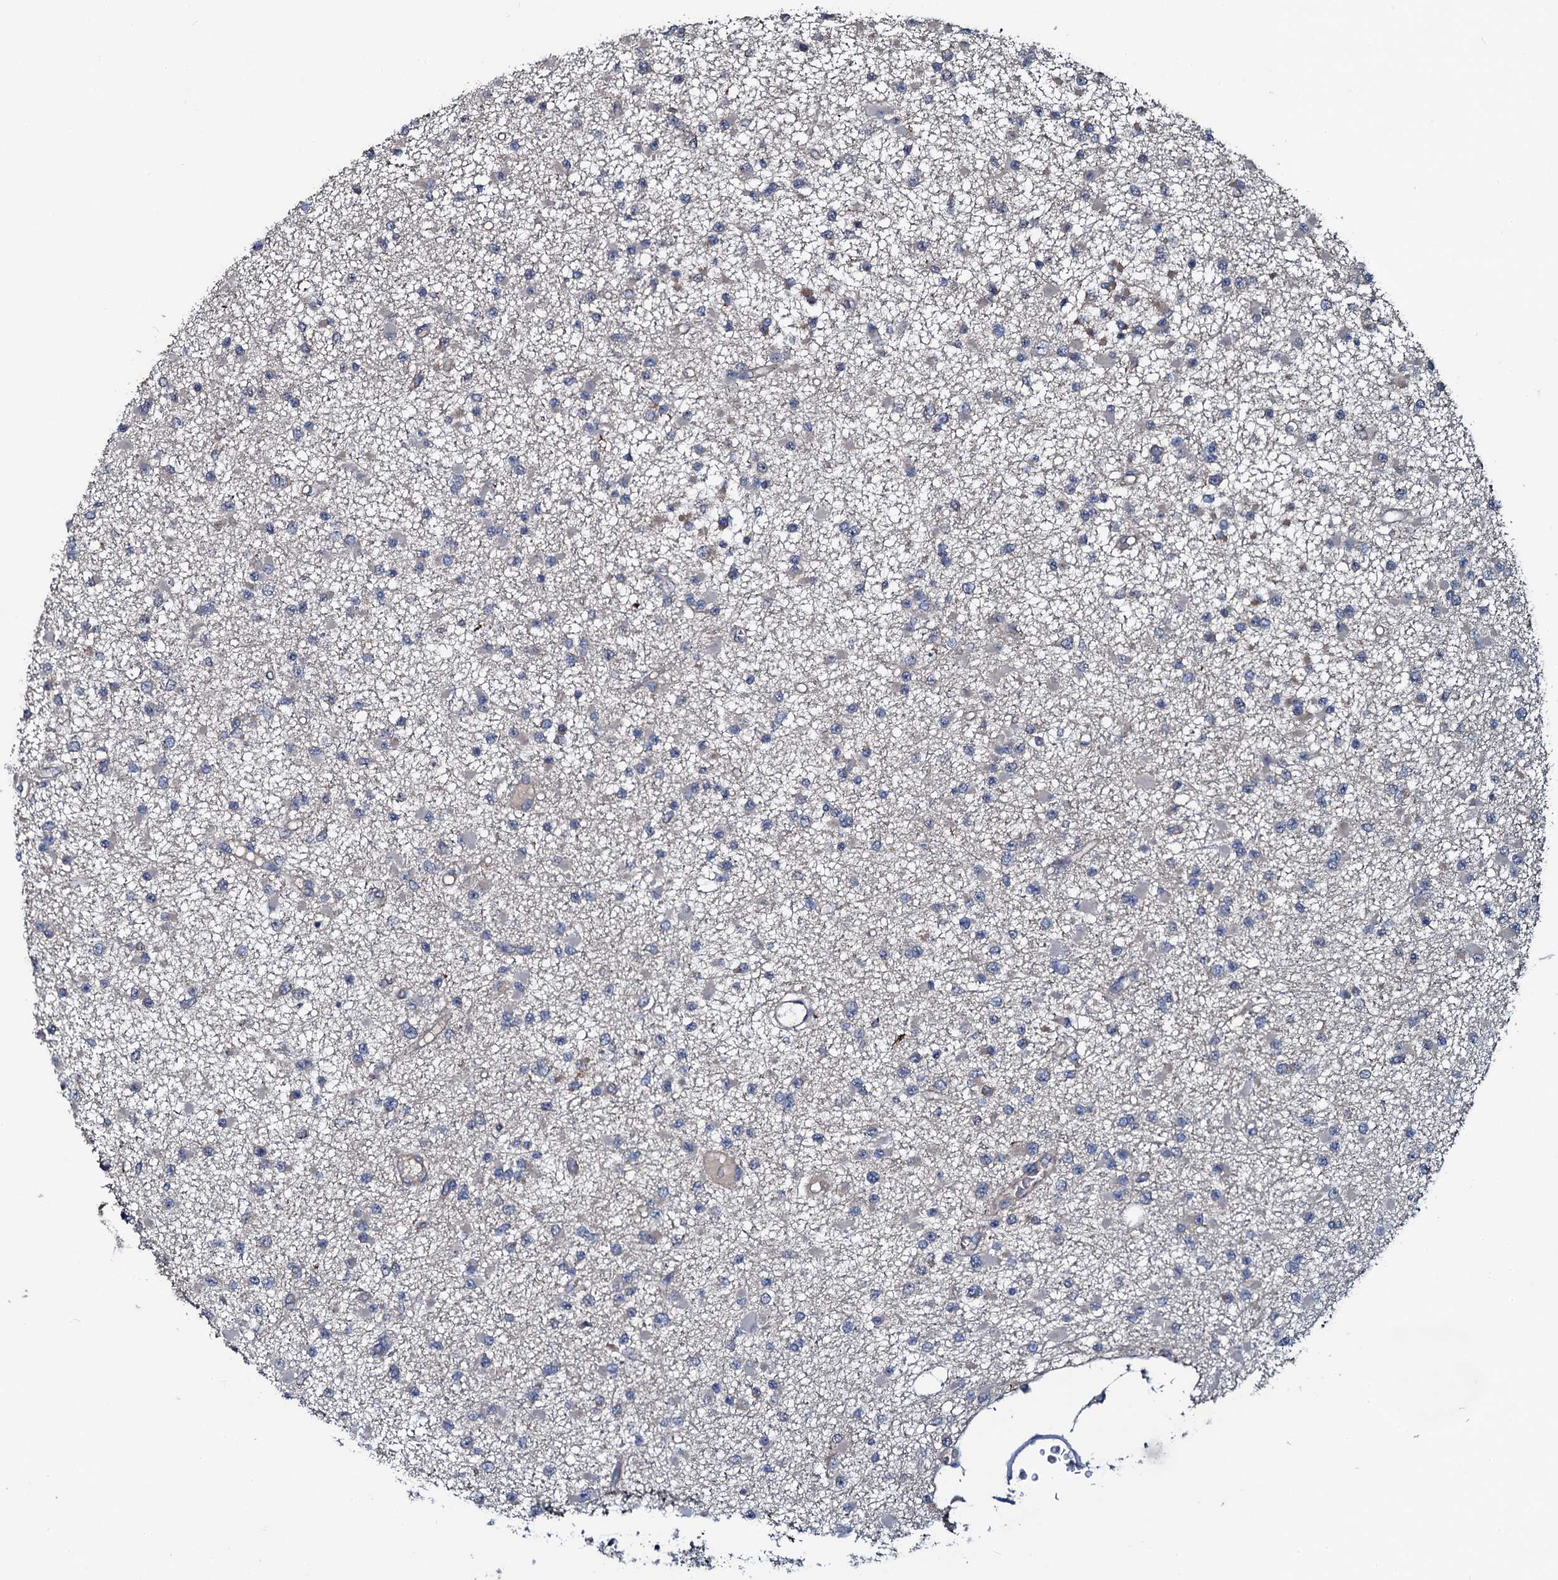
{"staining": {"intensity": "negative", "quantity": "none", "location": "none"}, "tissue": "glioma", "cell_type": "Tumor cells", "image_type": "cancer", "snomed": [{"axis": "morphology", "description": "Glioma, malignant, Low grade"}, {"axis": "topography", "description": "Brain"}], "caption": "A histopathology image of human malignant glioma (low-grade) is negative for staining in tumor cells.", "gene": "IL12B", "patient": {"sex": "female", "age": 22}}